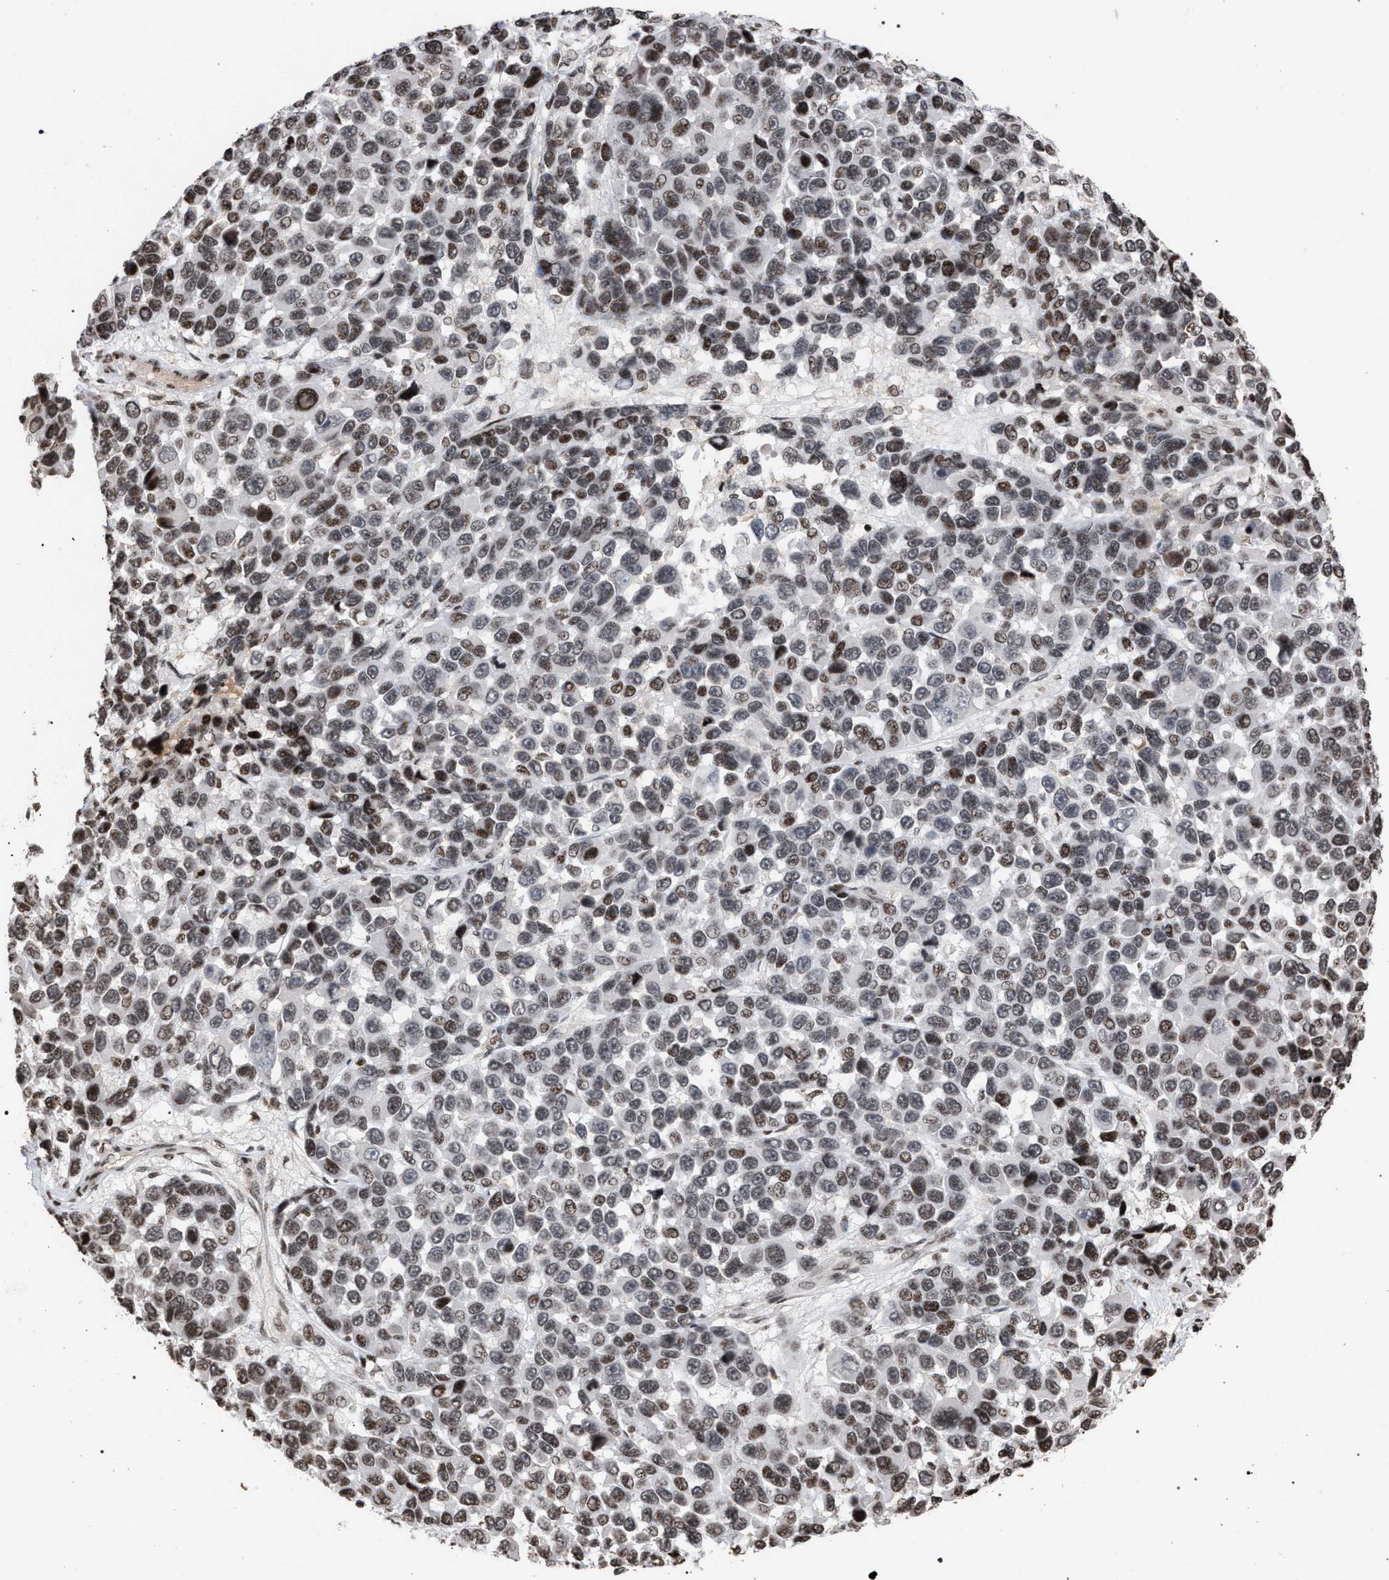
{"staining": {"intensity": "moderate", "quantity": ">75%", "location": "nuclear"}, "tissue": "melanoma", "cell_type": "Tumor cells", "image_type": "cancer", "snomed": [{"axis": "morphology", "description": "Malignant melanoma, NOS"}, {"axis": "topography", "description": "Skin"}], "caption": "Protein analysis of melanoma tissue demonstrates moderate nuclear staining in about >75% of tumor cells. (IHC, brightfield microscopy, high magnification).", "gene": "FOXD3", "patient": {"sex": "male", "age": 53}}